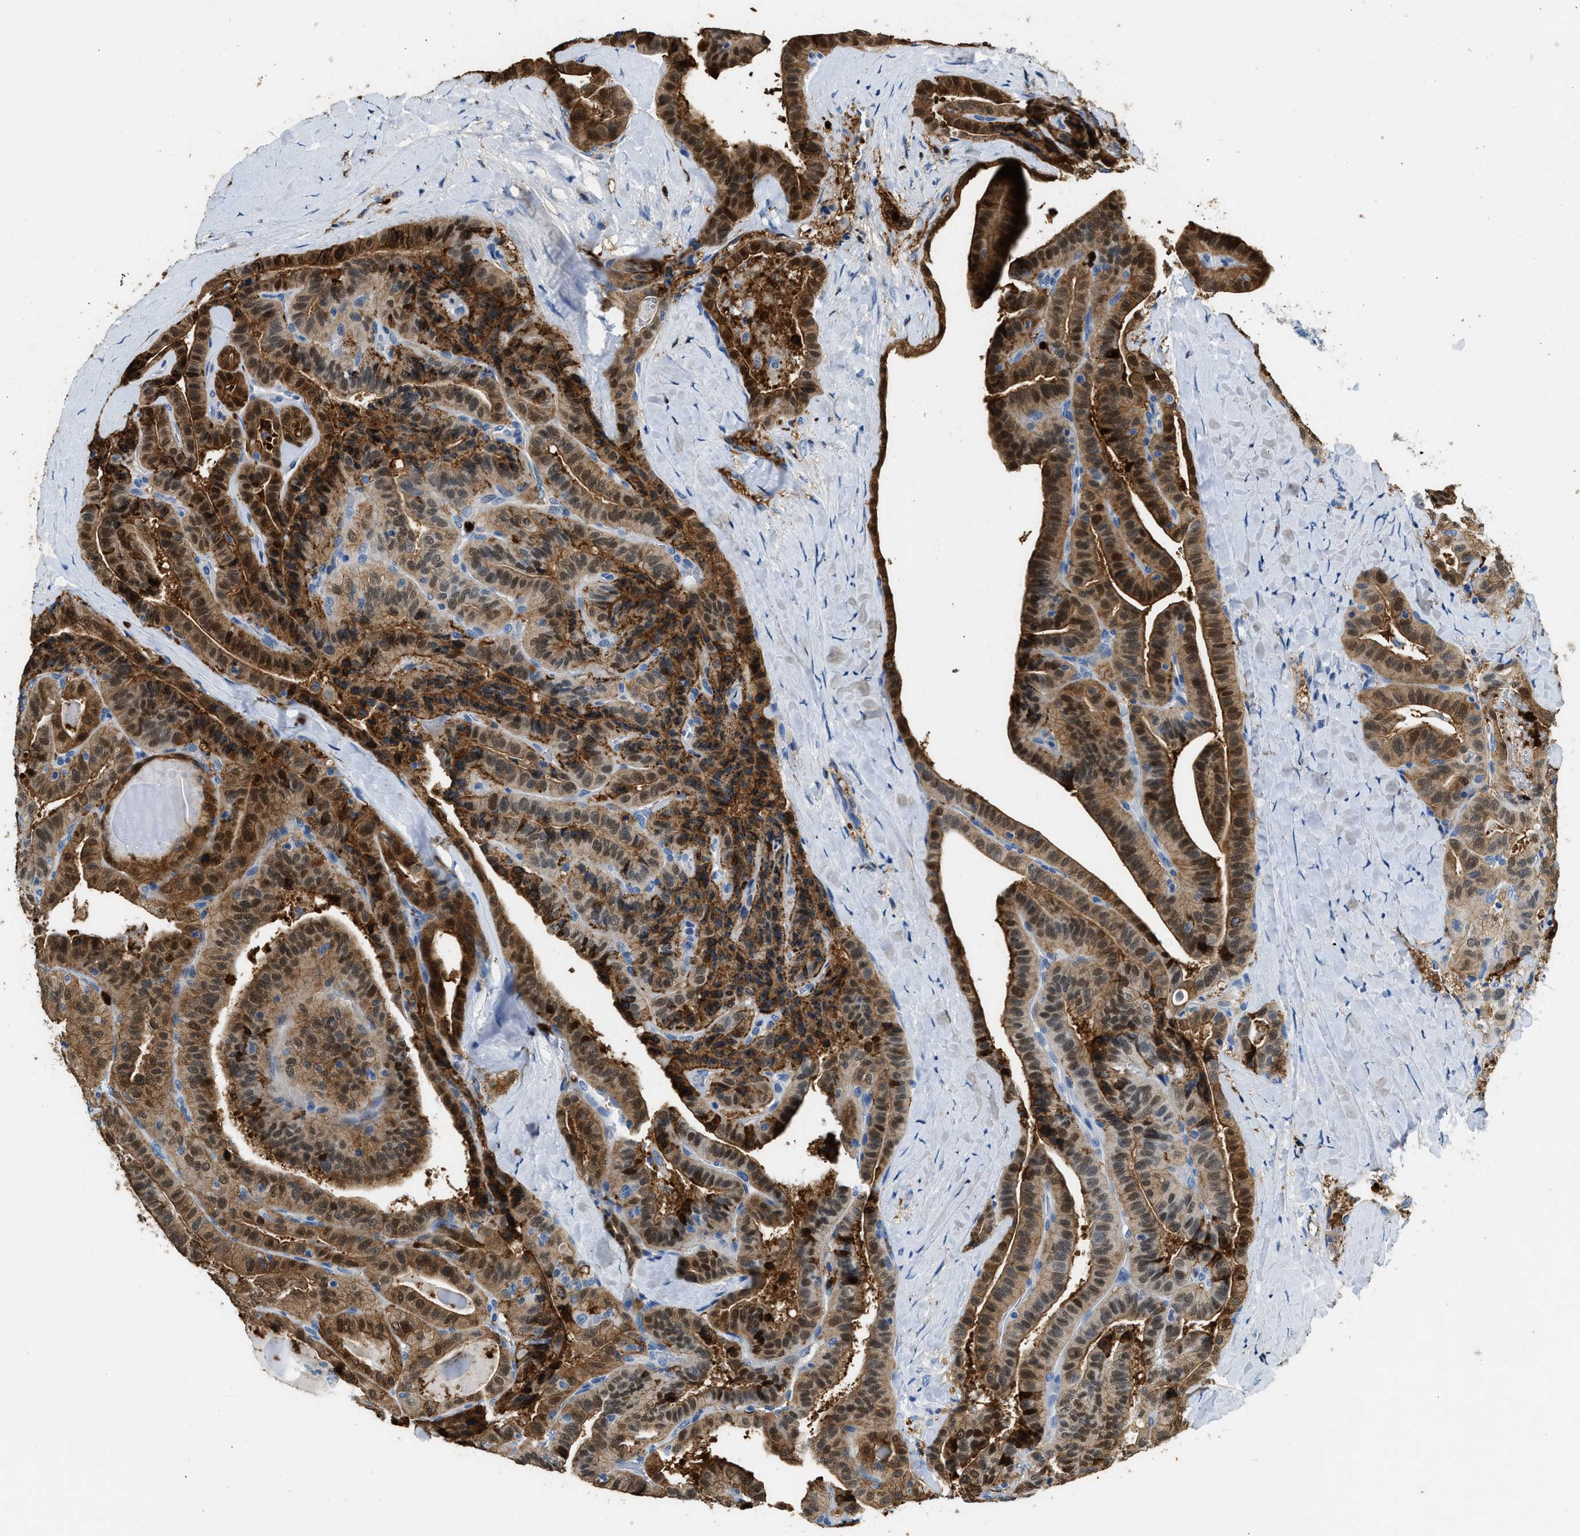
{"staining": {"intensity": "strong", "quantity": ">75%", "location": "cytoplasmic/membranous,nuclear"}, "tissue": "thyroid cancer", "cell_type": "Tumor cells", "image_type": "cancer", "snomed": [{"axis": "morphology", "description": "Papillary adenocarcinoma, NOS"}, {"axis": "topography", "description": "Thyroid gland"}], "caption": "DAB immunohistochemical staining of human thyroid papillary adenocarcinoma shows strong cytoplasmic/membranous and nuclear protein positivity in about >75% of tumor cells.", "gene": "ANXA3", "patient": {"sex": "male", "age": 77}}